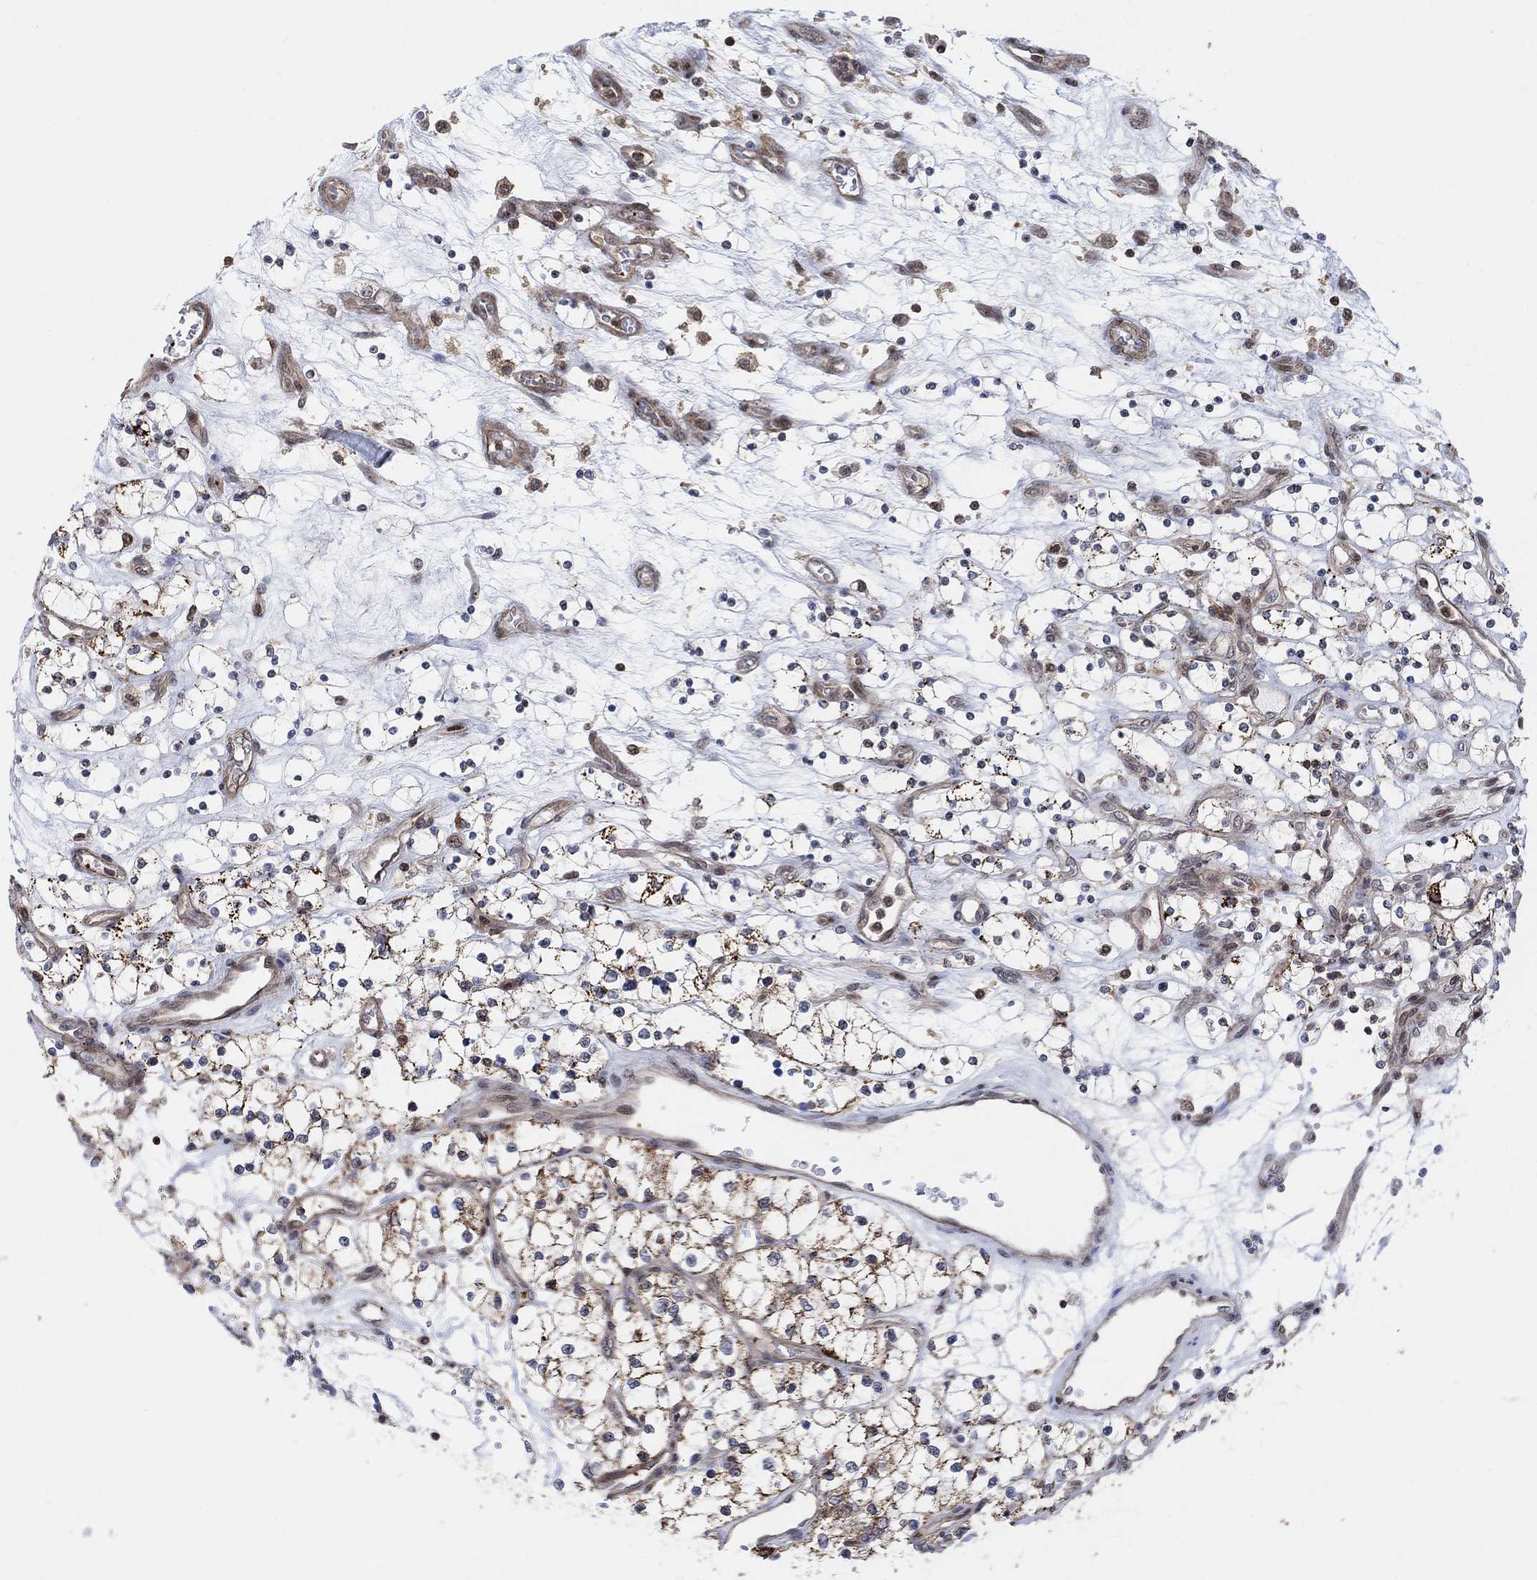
{"staining": {"intensity": "strong", "quantity": ">75%", "location": "cytoplasmic/membranous"}, "tissue": "renal cancer", "cell_type": "Tumor cells", "image_type": "cancer", "snomed": [{"axis": "morphology", "description": "Adenocarcinoma, NOS"}, {"axis": "topography", "description": "Kidney"}], "caption": "Tumor cells demonstrate strong cytoplasmic/membranous expression in about >75% of cells in adenocarcinoma (renal).", "gene": "PWWP2B", "patient": {"sex": "female", "age": 69}}